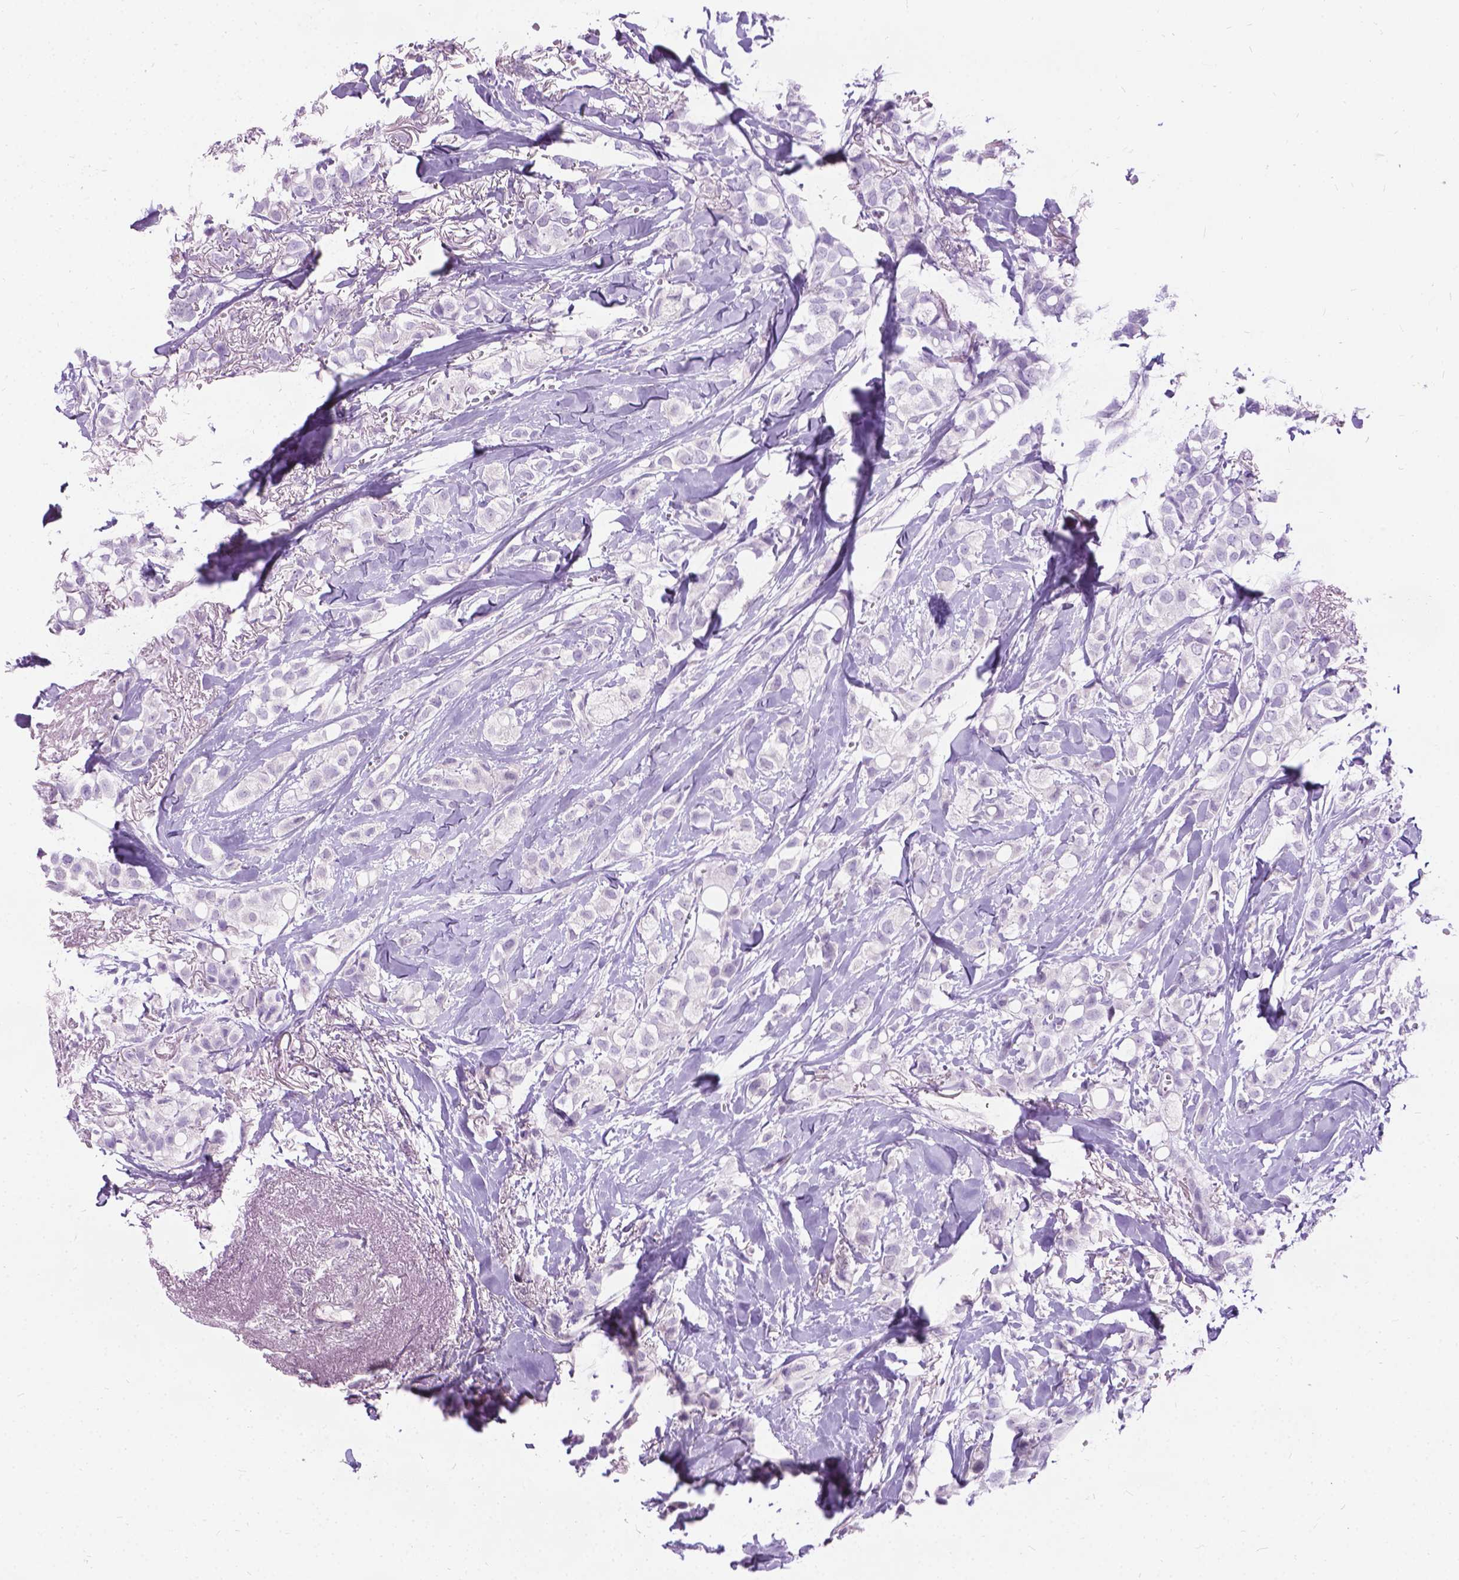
{"staining": {"intensity": "negative", "quantity": "none", "location": "none"}, "tissue": "breast cancer", "cell_type": "Tumor cells", "image_type": "cancer", "snomed": [{"axis": "morphology", "description": "Duct carcinoma"}, {"axis": "topography", "description": "Breast"}], "caption": "The immunohistochemistry photomicrograph has no significant staining in tumor cells of breast cancer (invasive ductal carcinoma) tissue.", "gene": "PROB1", "patient": {"sex": "female", "age": 85}}